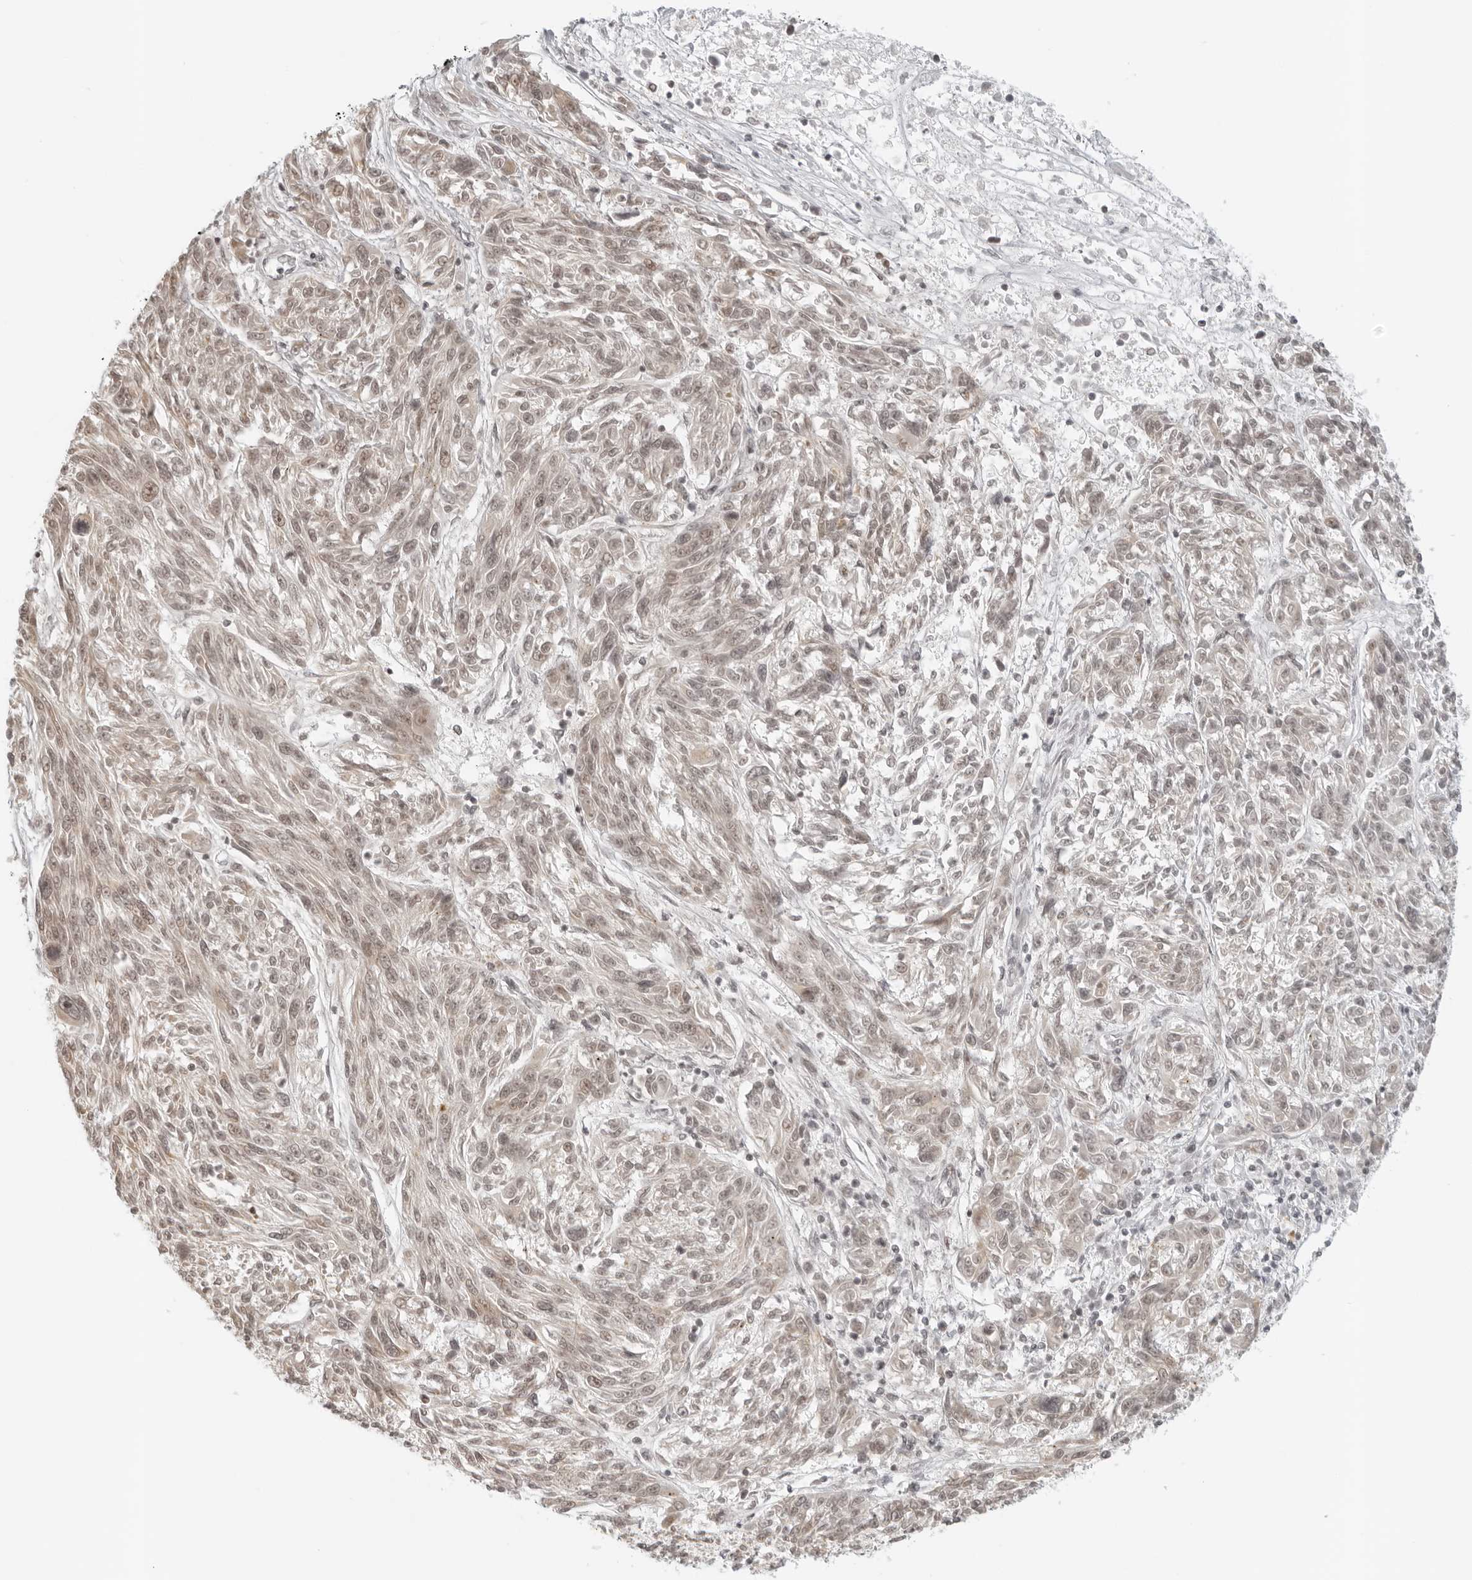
{"staining": {"intensity": "weak", "quantity": ">75%", "location": "cytoplasmic/membranous,nuclear"}, "tissue": "melanoma", "cell_type": "Tumor cells", "image_type": "cancer", "snomed": [{"axis": "morphology", "description": "Malignant melanoma, NOS"}, {"axis": "topography", "description": "Skin"}], "caption": "Protein staining displays weak cytoplasmic/membranous and nuclear expression in about >75% of tumor cells in malignant melanoma.", "gene": "ZNF407", "patient": {"sex": "male", "age": 53}}